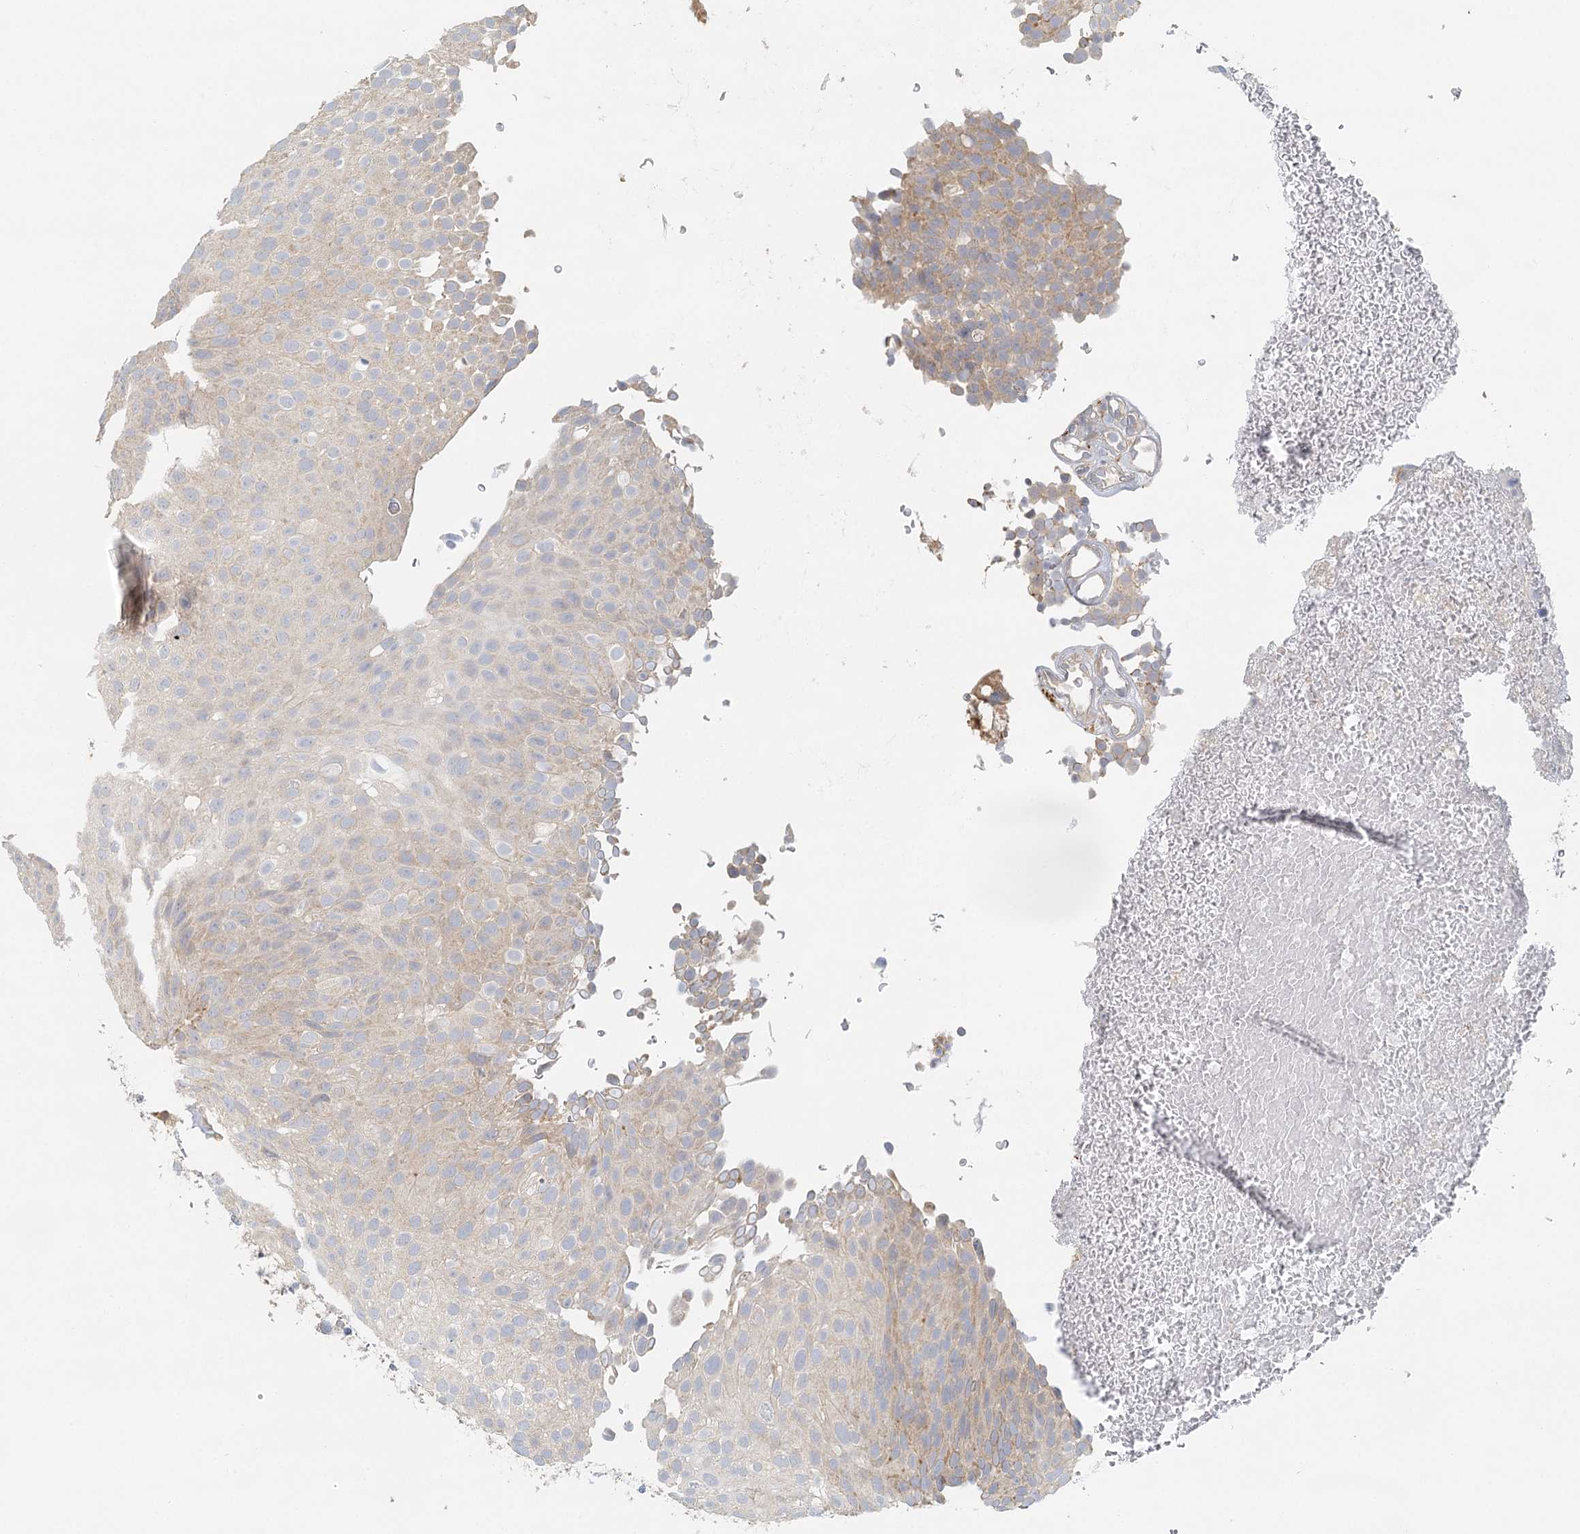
{"staining": {"intensity": "weak", "quantity": "<25%", "location": "cytoplasmic/membranous"}, "tissue": "urothelial cancer", "cell_type": "Tumor cells", "image_type": "cancer", "snomed": [{"axis": "morphology", "description": "Urothelial carcinoma, Low grade"}, {"axis": "topography", "description": "Urinary bladder"}], "caption": "Urothelial carcinoma (low-grade) was stained to show a protein in brown. There is no significant expression in tumor cells.", "gene": "VSIG1", "patient": {"sex": "male", "age": 78}}